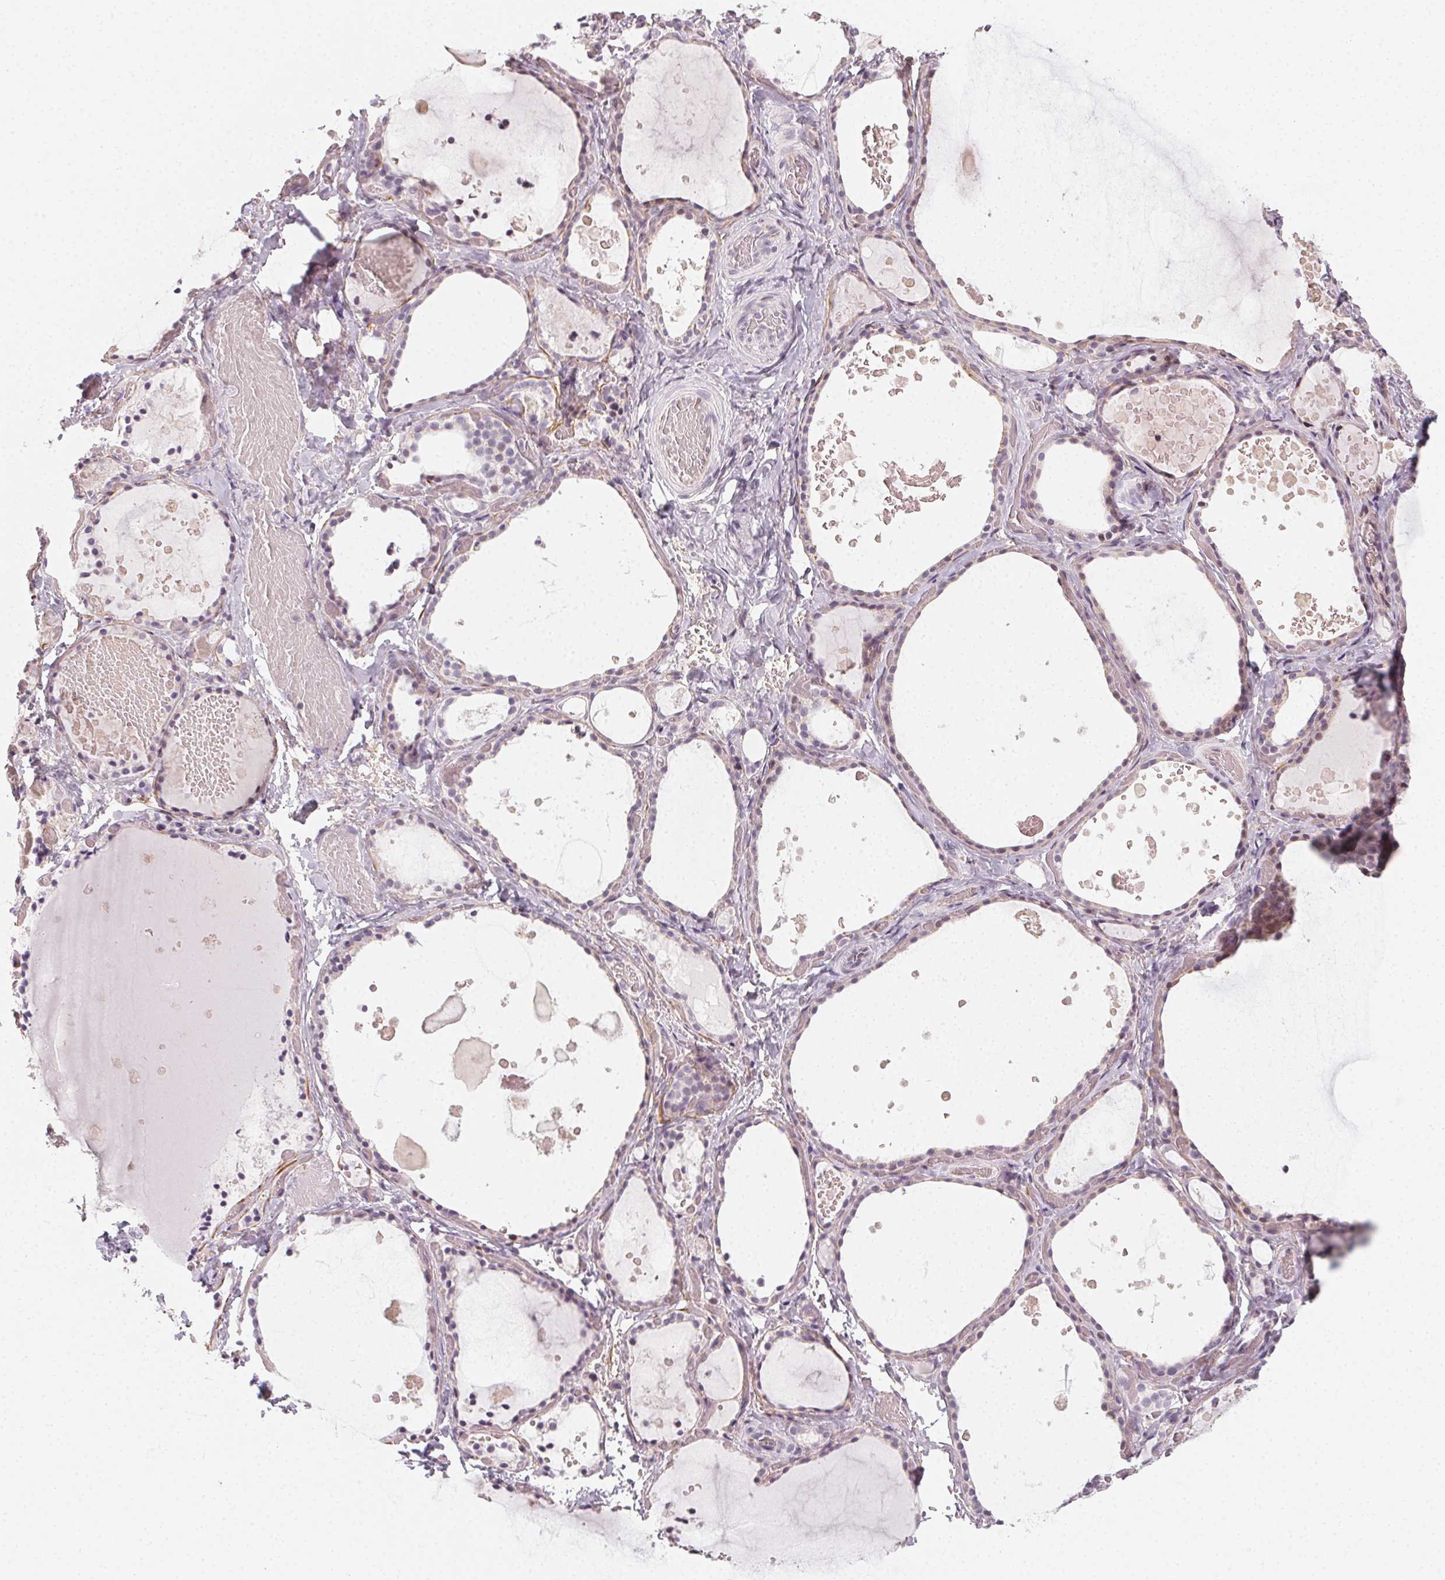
{"staining": {"intensity": "weak", "quantity": "<25%", "location": "cytoplasmic/membranous"}, "tissue": "thyroid gland", "cell_type": "Glandular cells", "image_type": "normal", "snomed": [{"axis": "morphology", "description": "Normal tissue, NOS"}, {"axis": "topography", "description": "Thyroid gland"}], "caption": "Photomicrograph shows no significant protein positivity in glandular cells of normal thyroid gland. (DAB IHC visualized using brightfield microscopy, high magnification).", "gene": "CCDC96", "patient": {"sex": "female", "age": 56}}